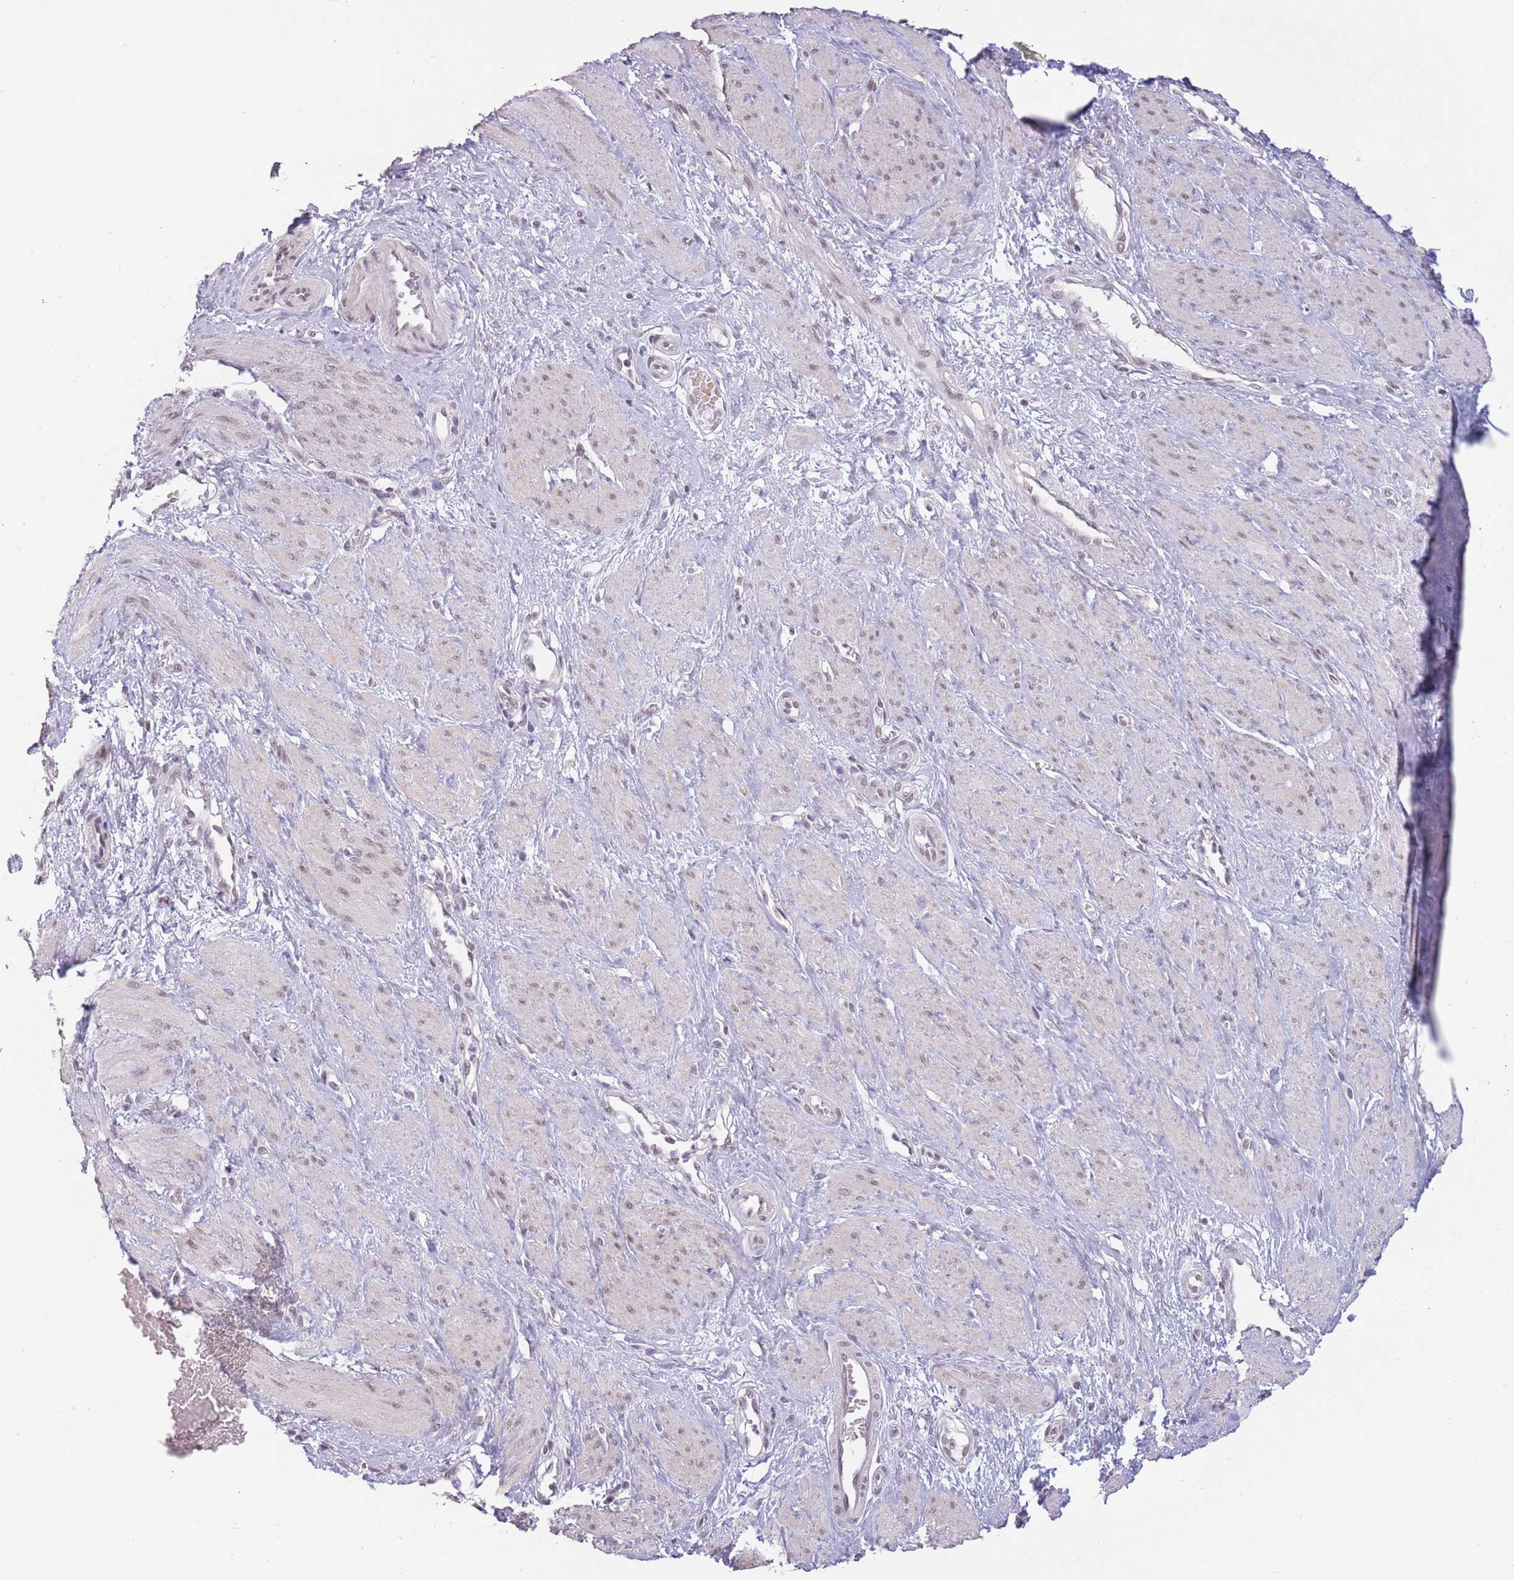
{"staining": {"intensity": "moderate", "quantity": "25%-75%", "location": "nuclear"}, "tissue": "smooth muscle", "cell_type": "Smooth muscle cells", "image_type": "normal", "snomed": [{"axis": "morphology", "description": "Normal tissue, NOS"}, {"axis": "topography", "description": "Smooth muscle"}, {"axis": "topography", "description": "Uterus"}], "caption": "Smooth muscle stained with a protein marker exhibits moderate staining in smooth muscle cells.", "gene": "ZNF574", "patient": {"sex": "female", "age": 39}}